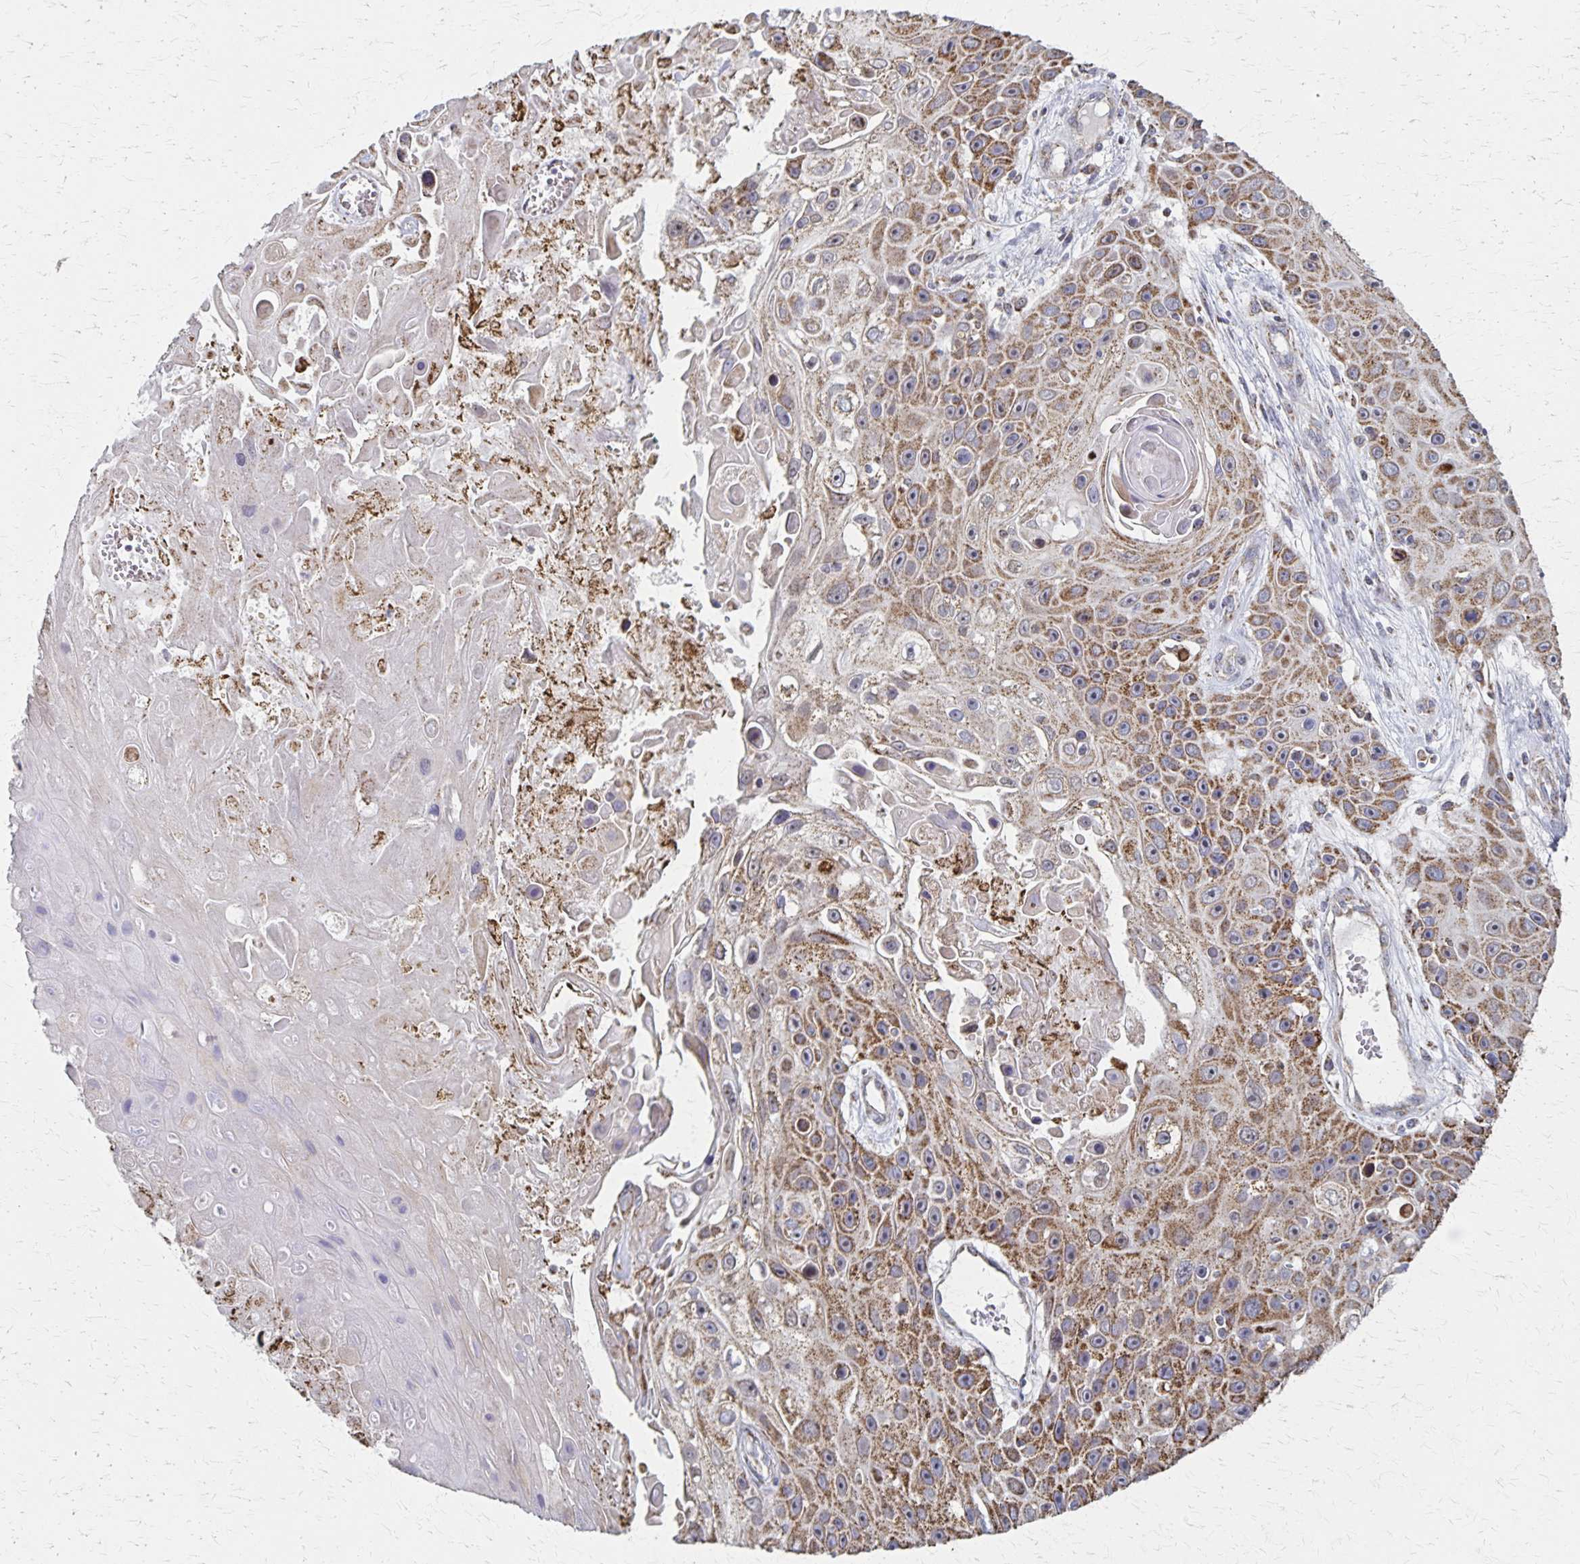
{"staining": {"intensity": "moderate", "quantity": ">75%", "location": "cytoplasmic/membranous"}, "tissue": "skin cancer", "cell_type": "Tumor cells", "image_type": "cancer", "snomed": [{"axis": "morphology", "description": "Squamous cell carcinoma, NOS"}, {"axis": "topography", "description": "Skin"}], "caption": "This histopathology image demonstrates immunohistochemistry (IHC) staining of human squamous cell carcinoma (skin), with medium moderate cytoplasmic/membranous expression in about >75% of tumor cells.", "gene": "DYRK4", "patient": {"sex": "male", "age": 82}}